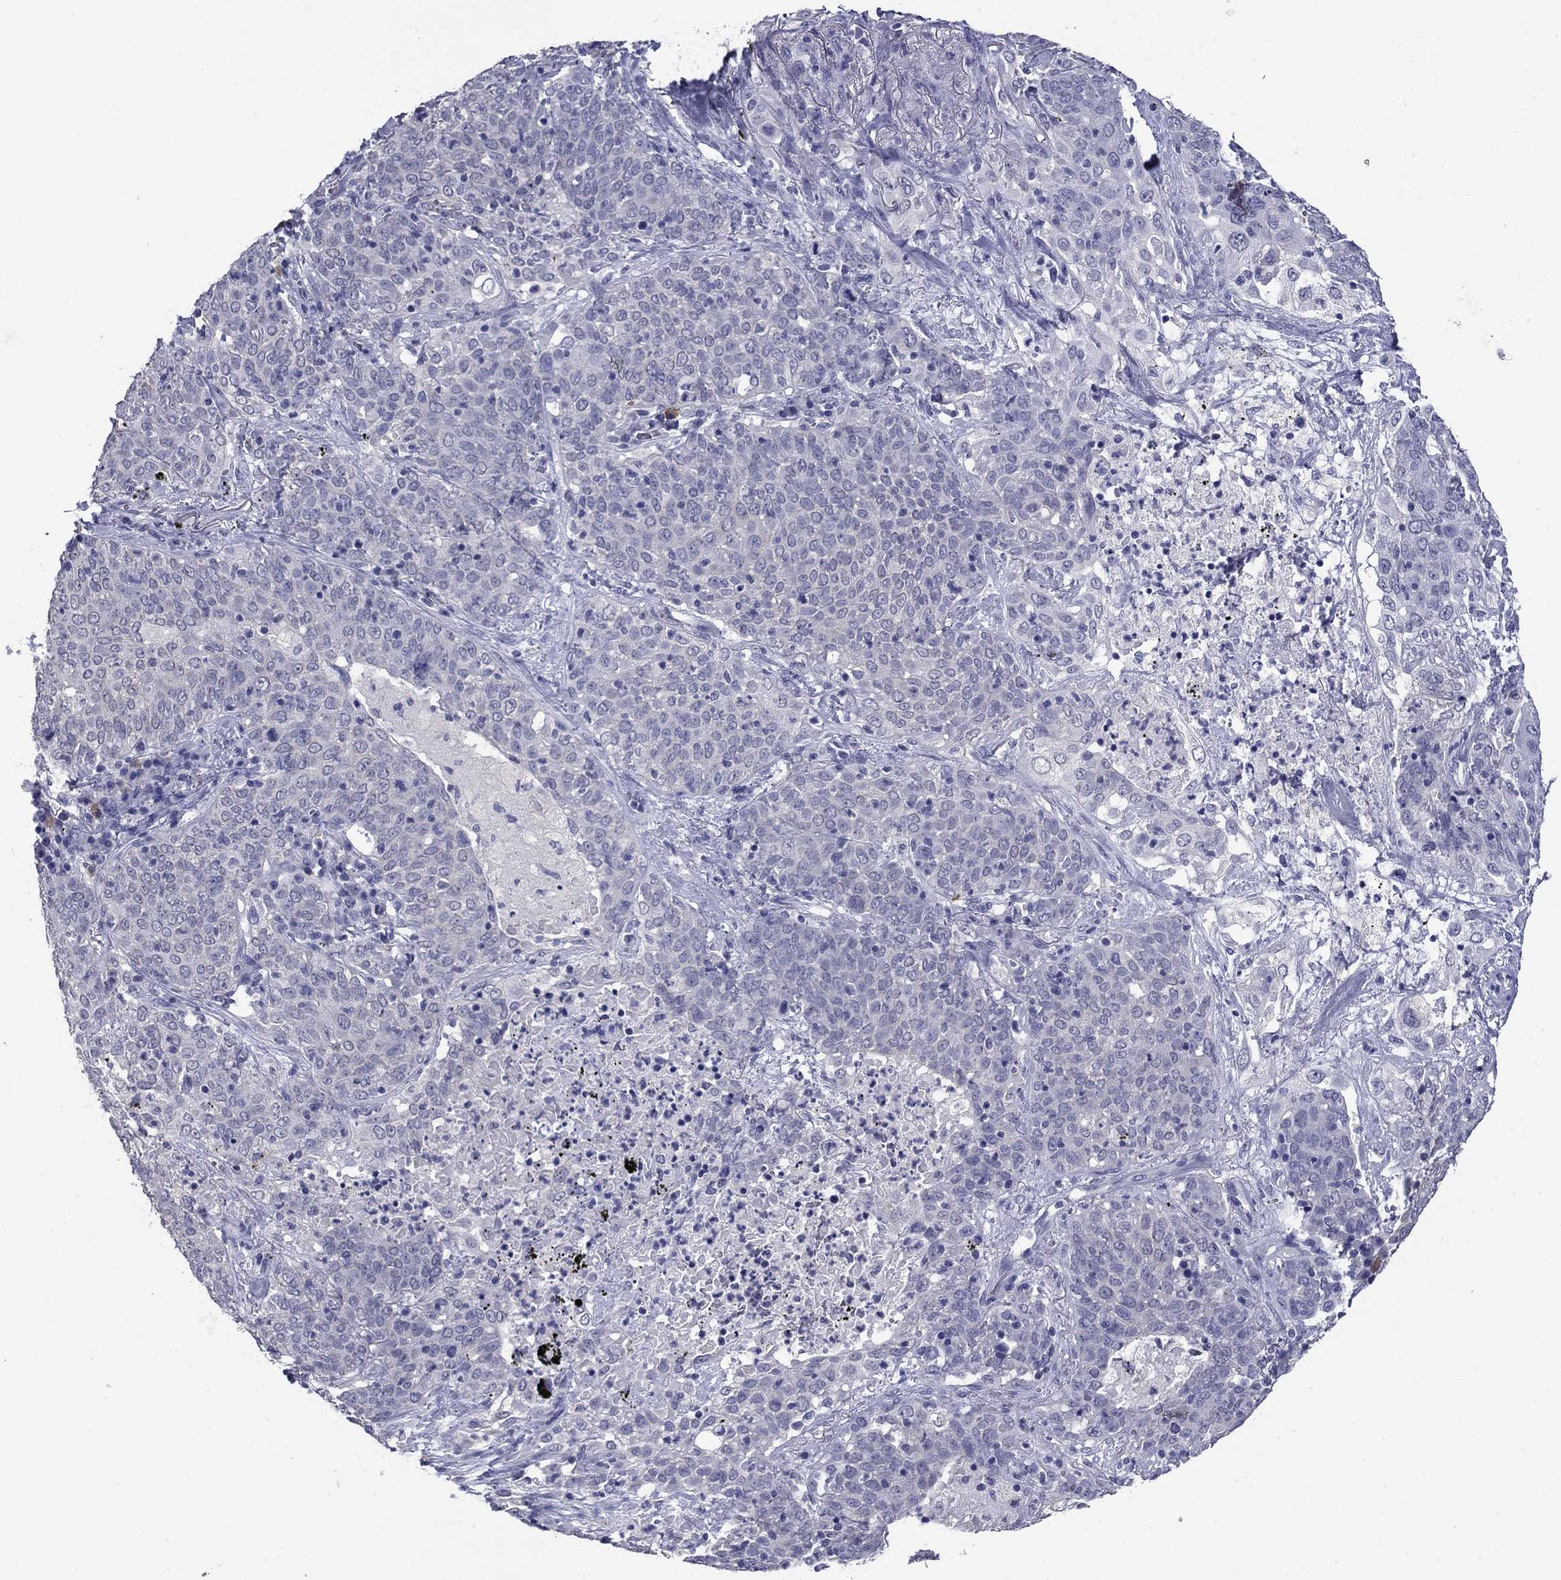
{"staining": {"intensity": "negative", "quantity": "none", "location": "none"}, "tissue": "lung cancer", "cell_type": "Tumor cells", "image_type": "cancer", "snomed": [{"axis": "morphology", "description": "Squamous cell carcinoma, NOS"}, {"axis": "topography", "description": "Lung"}], "caption": "Tumor cells are negative for brown protein staining in squamous cell carcinoma (lung).", "gene": "HAO1", "patient": {"sex": "male", "age": 82}}